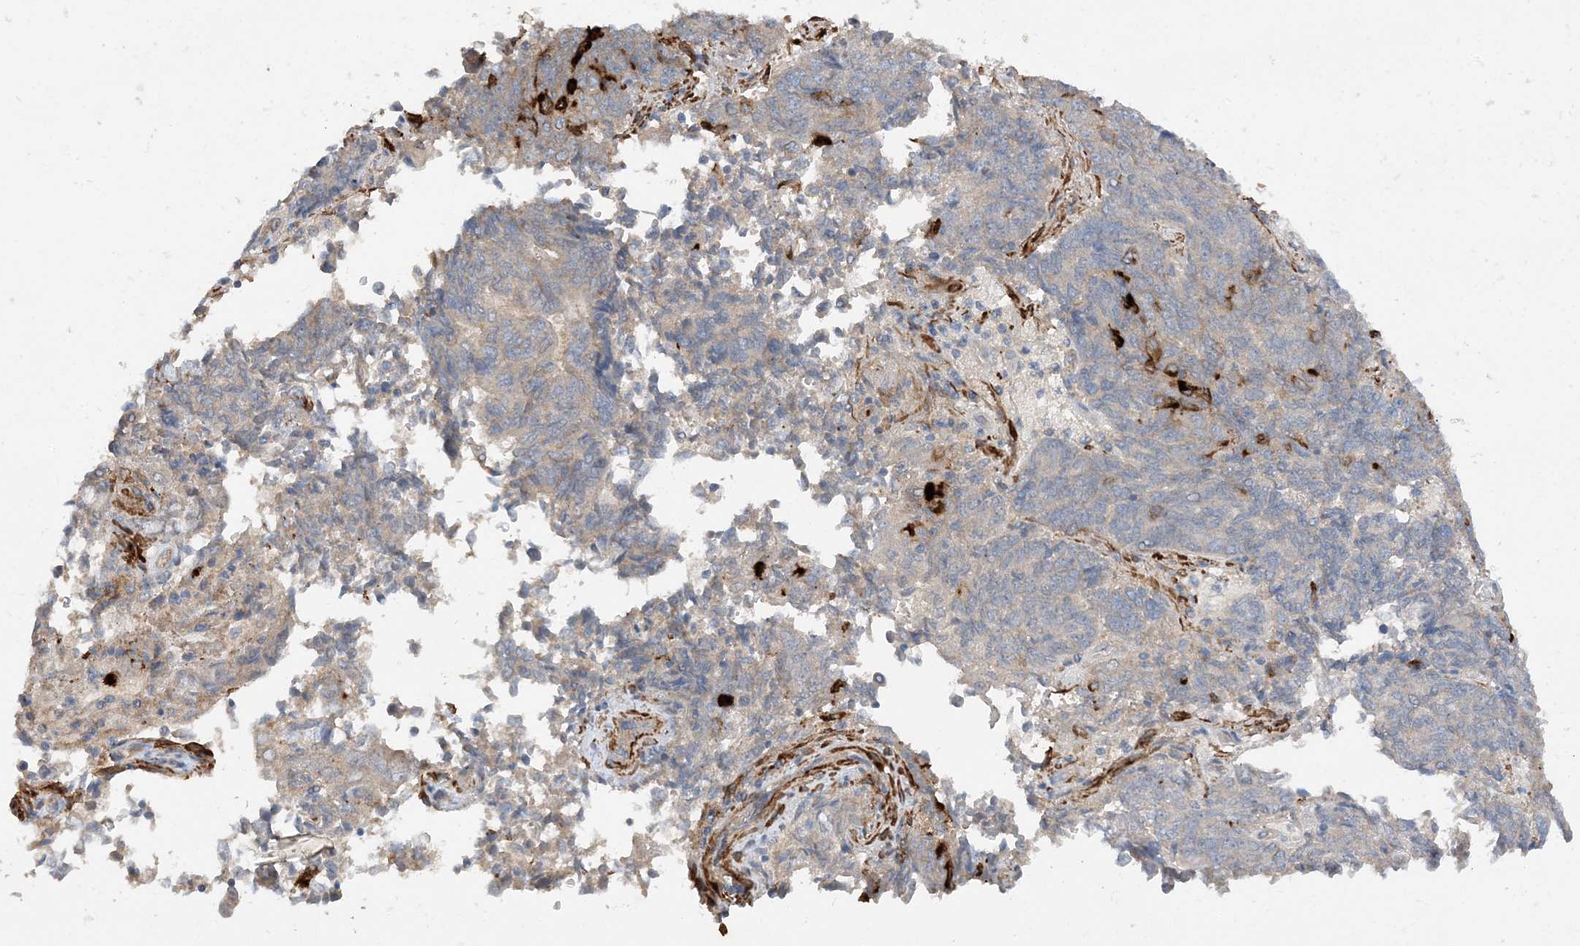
{"staining": {"intensity": "weak", "quantity": "<25%", "location": "cytoplasmic/membranous"}, "tissue": "endometrial cancer", "cell_type": "Tumor cells", "image_type": "cancer", "snomed": [{"axis": "morphology", "description": "Adenocarcinoma, NOS"}, {"axis": "topography", "description": "Endometrium"}], "caption": "Human adenocarcinoma (endometrial) stained for a protein using immunohistochemistry exhibits no staining in tumor cells.", "gene": "KIFBP", "patient": {"sex": "female", "age": 80}}